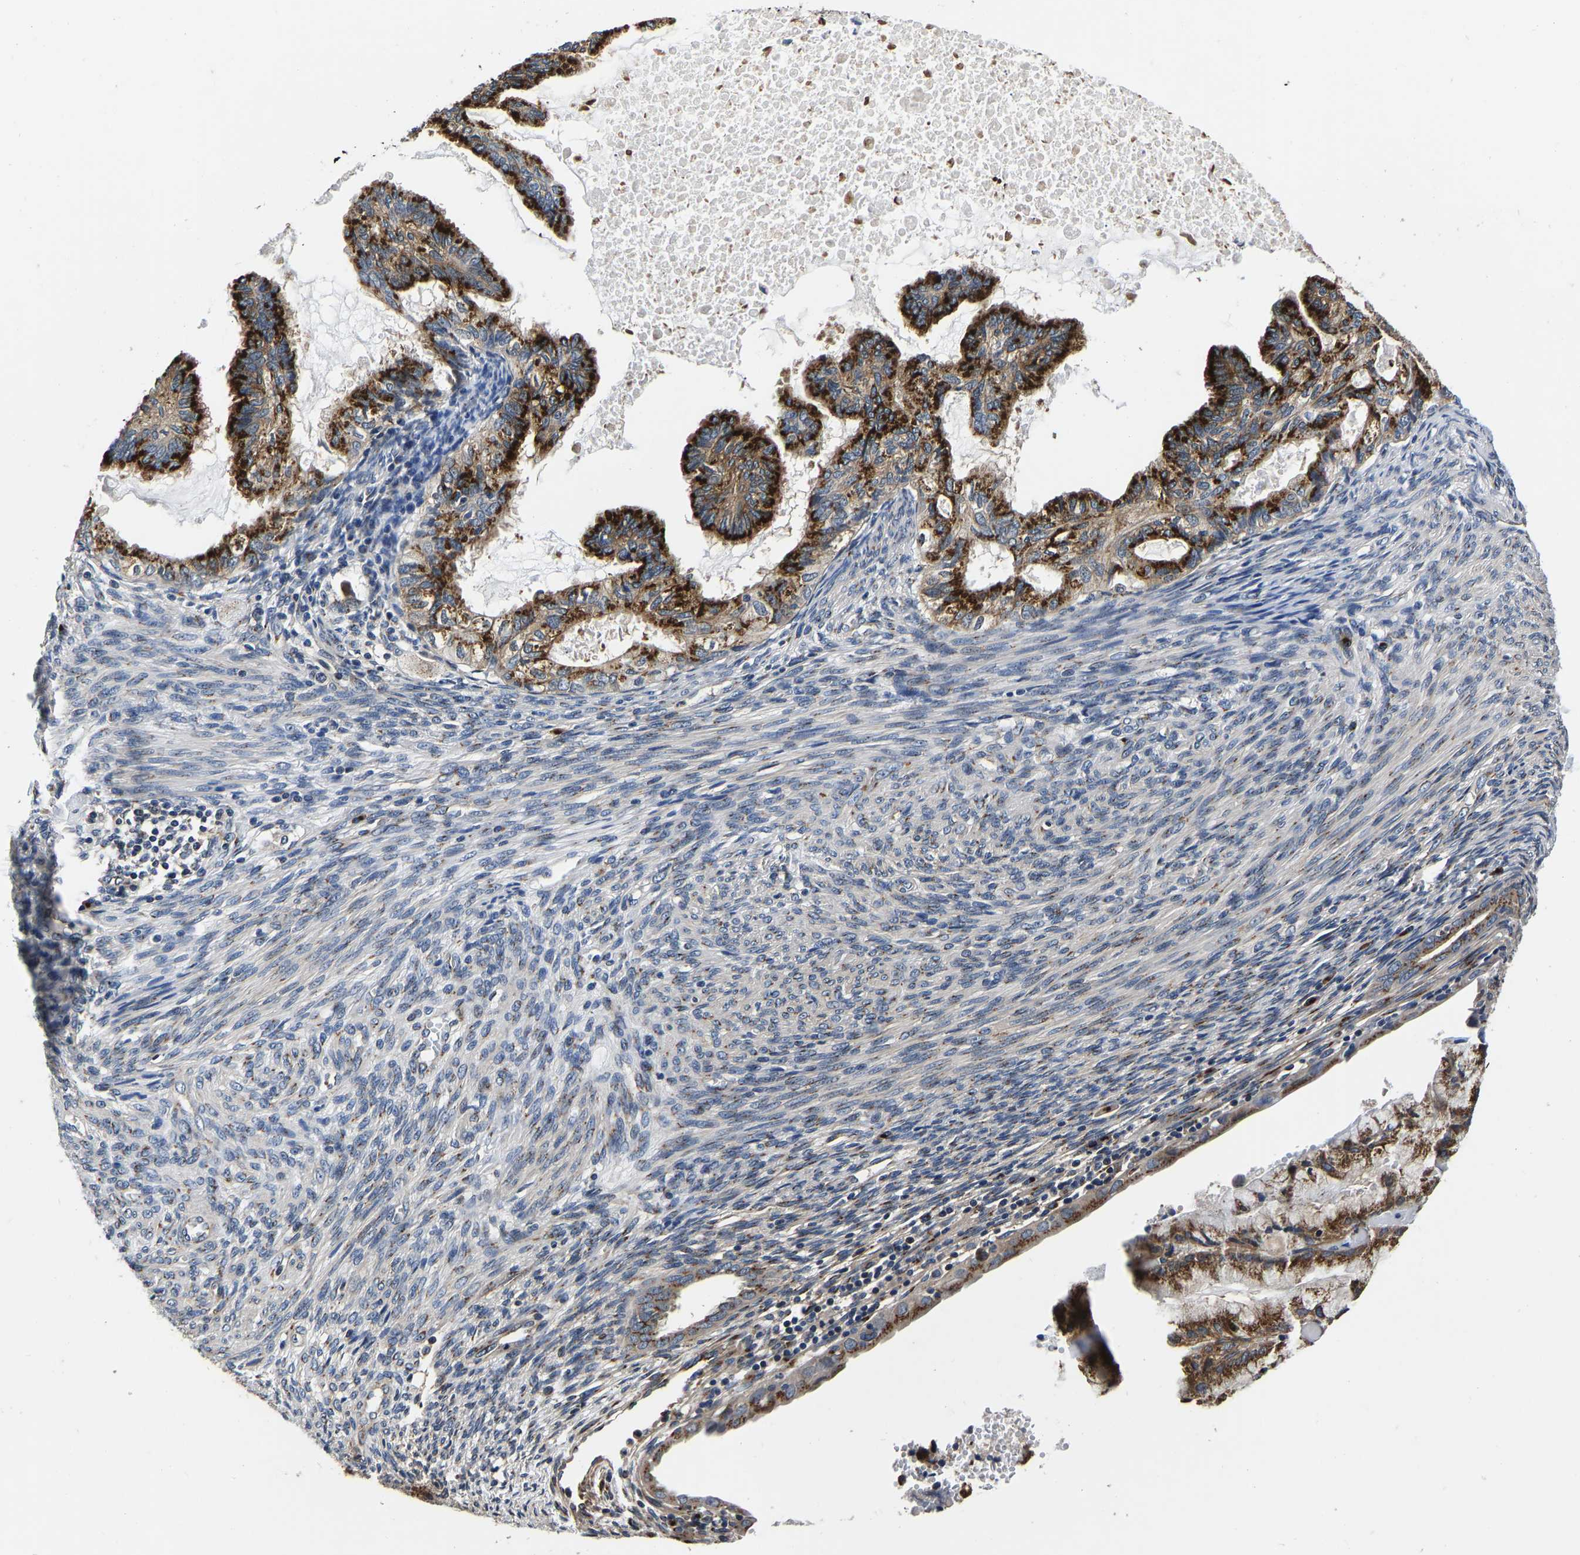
{"staining": {"intensity": "strong", "quantity": ">75%", "location": "cytoplasmic/membranous"}, "tissue": "cervical cancer", "cell_type": "Tumor cells", "image_type": "cancer", "snomed": [{"axis": "morphology", "description": "Normal tissue, NOS"}, {"axis": "morphology", "description": "Adenocarcinoma, NOS"}, {"axis": "topography", "description": "Cervix"}, {"axis": "topography", "description": "Endometrium"}], "caption": "A histopathology image showing strong cytoplasmic/membranous expression in about >75% of tumor cells in adenocarcinoma (cervical), as visualized by brown immunohistochemical staining.", "gene": "RABAC1", "patient": {"sex": "female", "age": 86}}